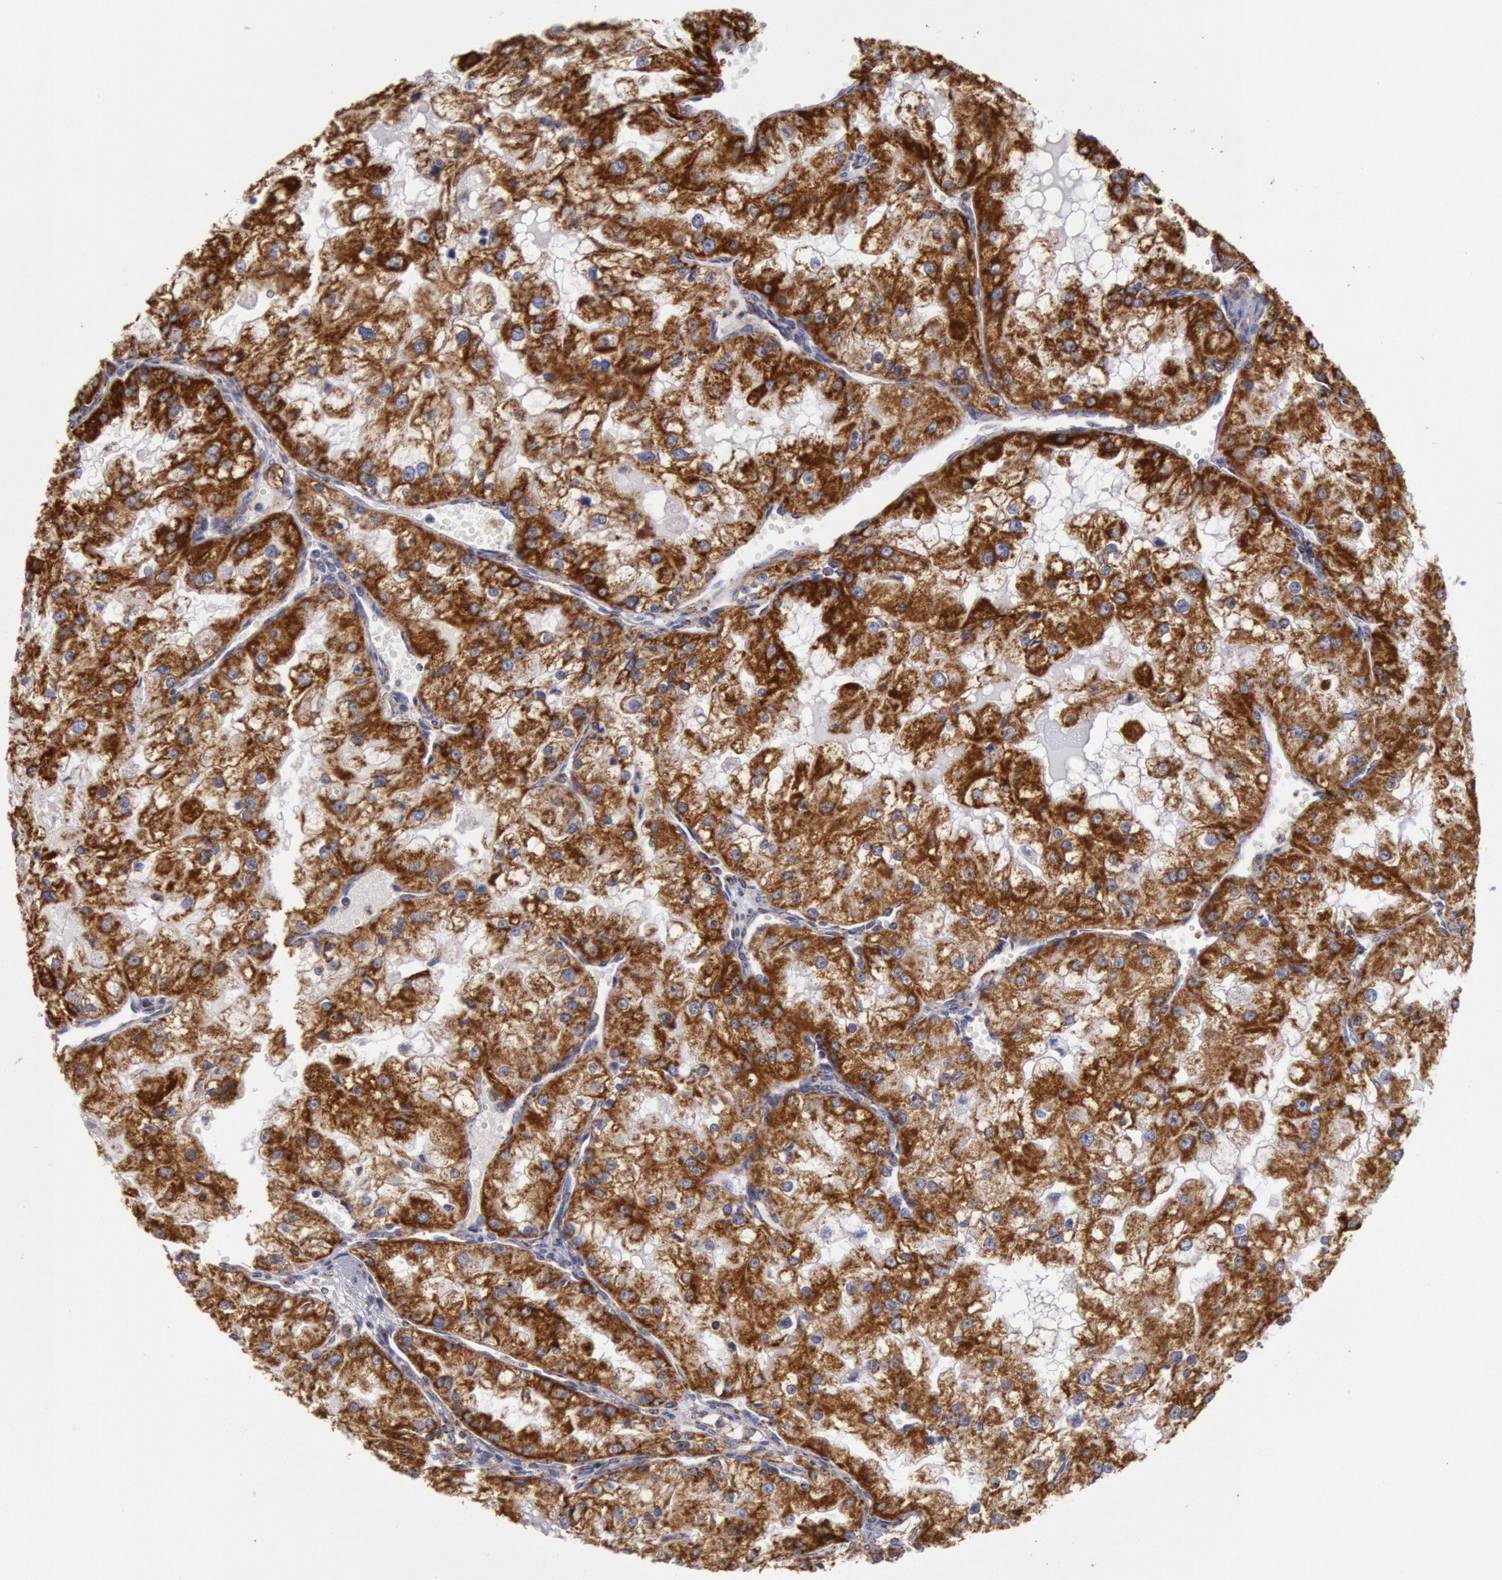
{"staining": {"intensity": "strong", "quantity": ">75%", "location": "cytoplasmic/membranous"}, "tissue": "renal cancer", "cell_type": "Tumor cells", "image_type": "cancer", "snomed": [{"axis": "morphology", "description": "Adenocarcinoma, NOS"}, {"axis": "topography", "description": "Kidney"}], "caption": "Adenocarcinoma (renal) was stained to show a protein in brown. There is high levels of strong cytoplasmic/membranous staining in approximately >75% of tumor cells. Immunohistochemistry (ihc) stains the protein of interest in brown and the nuclei are stained blue.", "gene": "CYC1", "patient": {"sex": "female", "age": 74}}